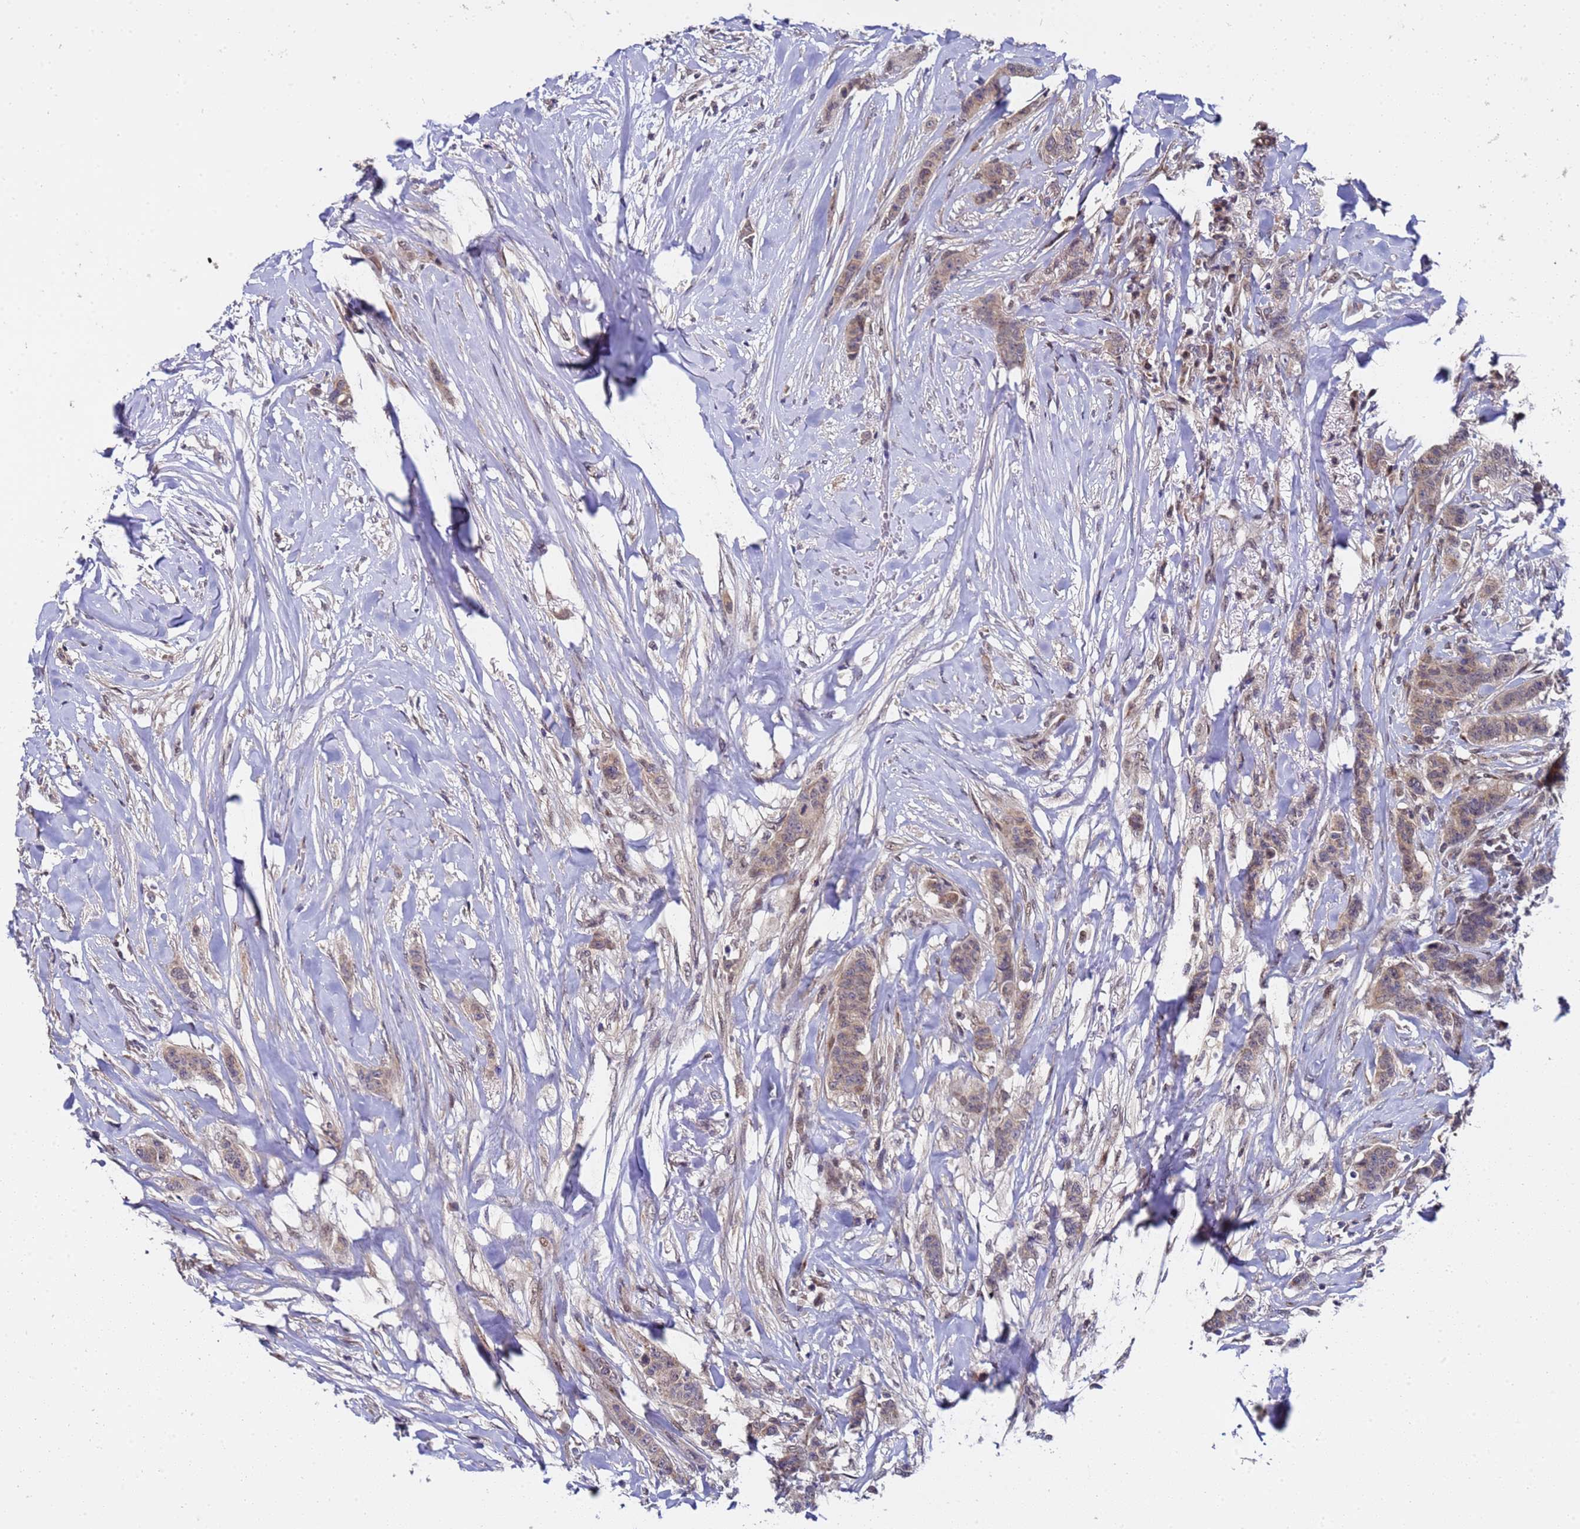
{"staining": {"intensity": "weak", "quantity": ">75%", "location": "cytoplasmic/membranous,nuclear"}, "tissue": "breast cancer", "cell_type": "Tumor cells", "image_type": "cancer", "snomed": [{"axis": "morphology", "description": "Duct carcinoma"}, {"axis": "topography", "description": "Breast"}], "caption": "Human breast infiltrating ductal carcinoma stained with a protein marker displays weak staining in tumor cells.", "gene": "ANAPC13", "patient": {"sex": "female", "age": 40}}